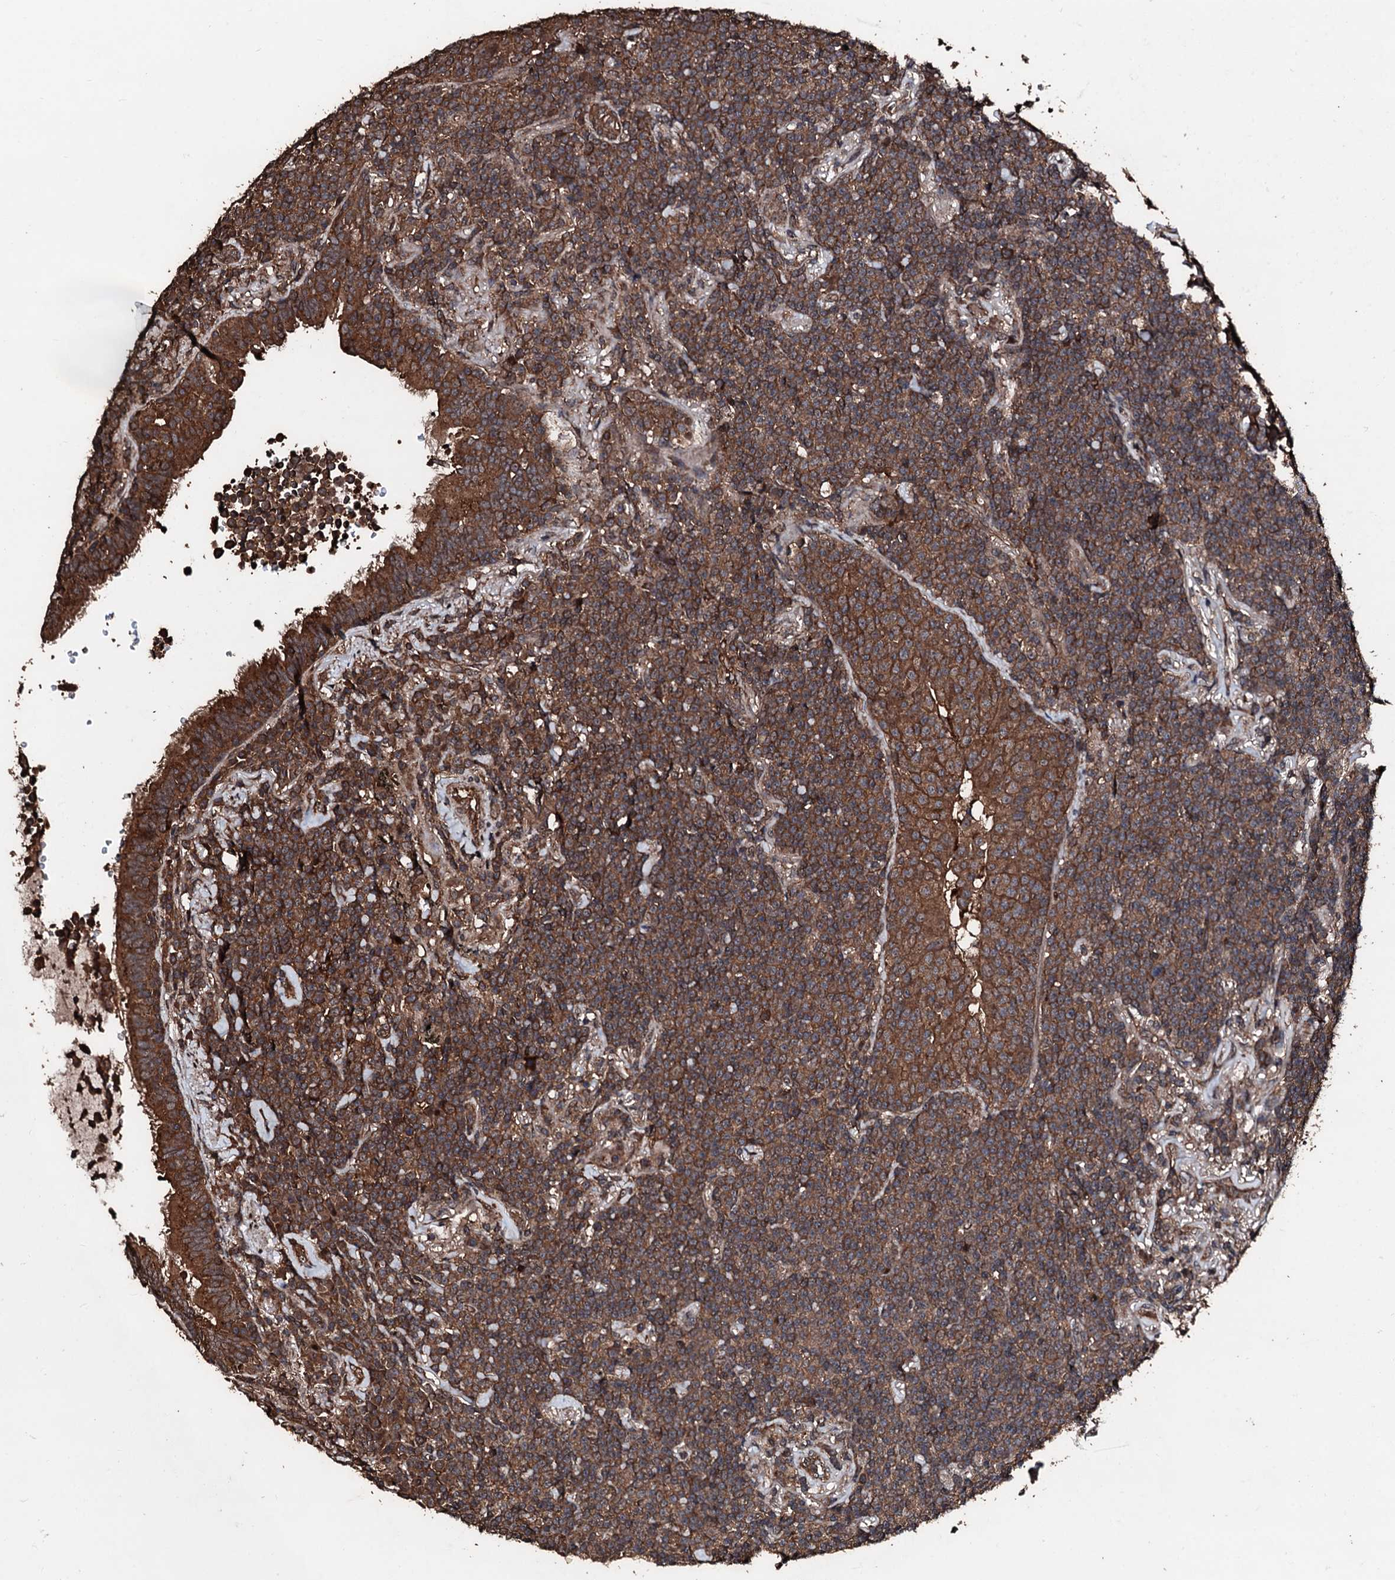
{"staining": {"intensity": "strong", "quantity": ">75%", "location": "cytoplasmic/membranous"}, "tissue": "lymphoma", "cell_type": "Tumor cells", "image_type": "cancer", "snomed": [{"axis": "morphology", "description": "Malignant lymphoma, non-Hodgkin's type, Low grade"}, {"axis": "topography", "description": "Lung"}], "caption": "Immunohistochemical staining of human lymphoma exhibits high levels of strong cytoplasmic/membranous protein staining in approximately >75% of tumor cells. Using DAB (brown) and hematoxylin (blue) stains, captured at high magnification using brightfield microscopy.", "gene": "KIF18A", "patient": {"sex": "female", "age": 71}}